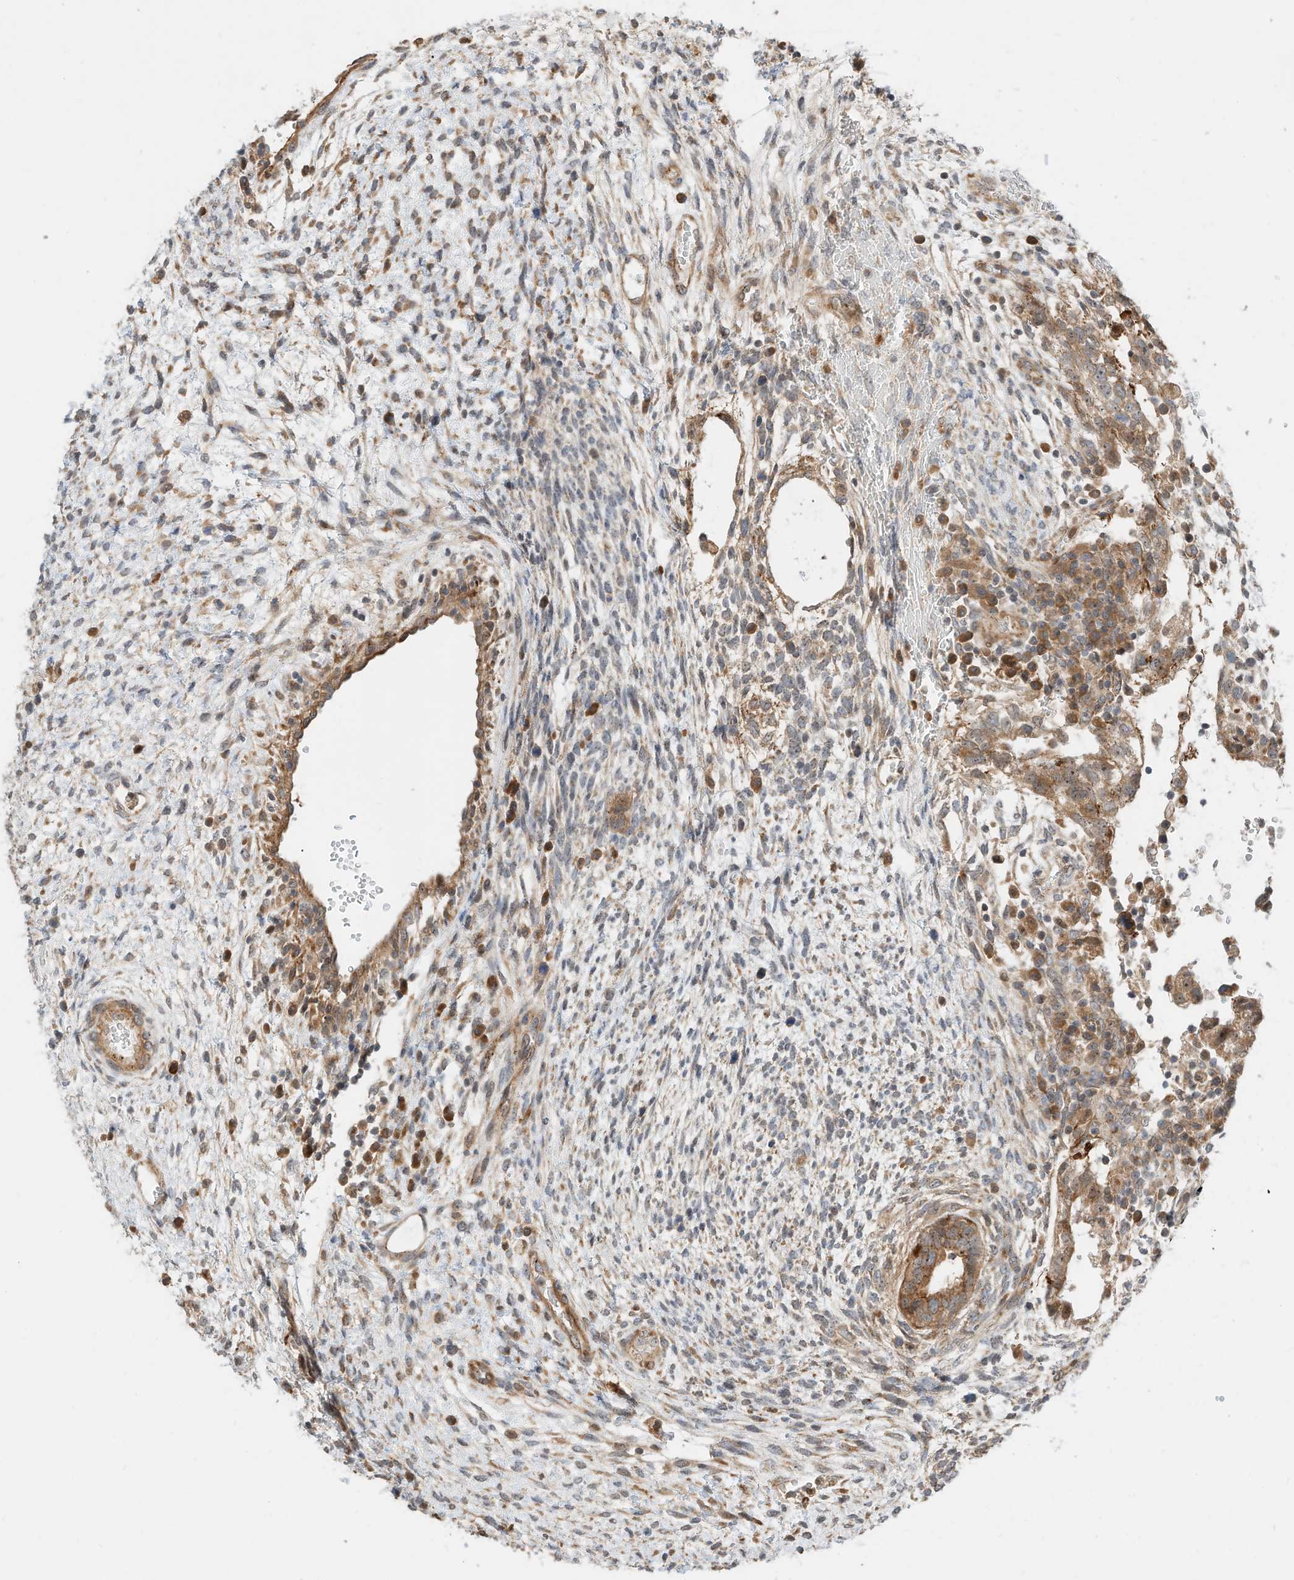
{"staining": {"intensity": "moderate", "quantity": ">75%", "location": "cytoplasmic/membranous"}, "tissue": "testis cancer", "cell_type": "Tumor cells", "image_type": "cancer", "snomed": [{"axis": "morphology", "description": "Carcinoma, Embryonal, NOS"}, {"axis": "topography", "description": "Testis"}], "caption": "DAB (3,3'-diaminobenzidine) immunohistochemical staining of human testis cancer shows moderate cytoplasmic/membranous protein expression in approximately >75% of tumor cells. Using DAB (brown) and hematoxylin (blue) stains, captured at high magnification using brightfield microscopy.", "gene": "CPAMD8", "patient": {"sex": "male", "age": 37}}